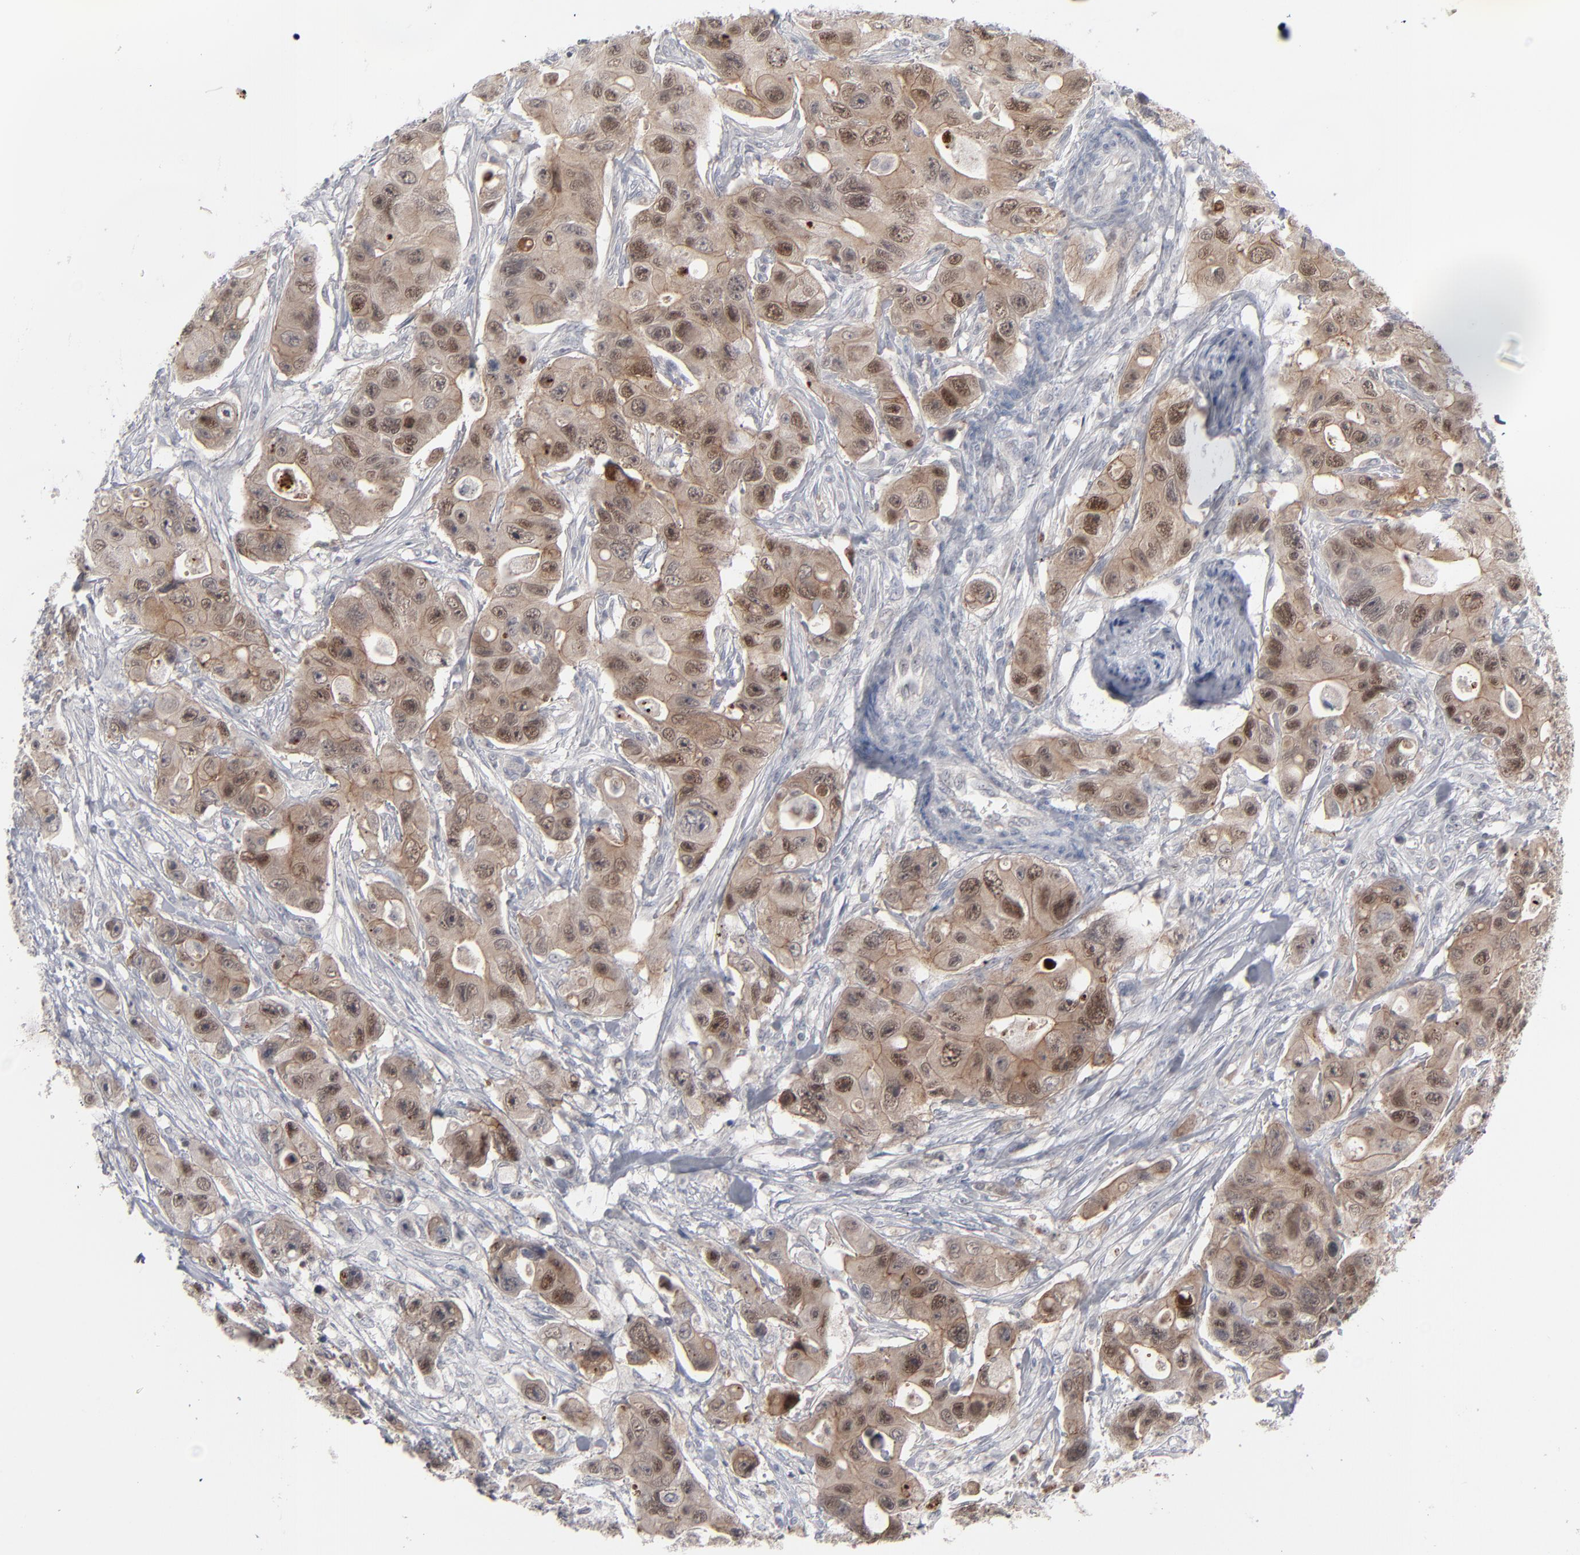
{"staining": {"intensity": "moderate", "quantity": ">75%", "location": "cytoplasmic/membranous,nuclear"}, "tissue": "colorectal cancer", "cell_type": "Tumor cells", "image_type": "cancer", "snomed": [{"axis": "morphology", "description": "Adenocarcinoma, NOS"}, {"axis": "topography", "description": "Colon"}], "caption": "Immunohistochemistry (IHC) of adenocarcinoma (colorectal) exhibits medium levels of moderate cytoplasmic/membranous and nuclear staining in about >75% of tumor cells.", "gene": "POF1B", "patient": {"sex": "female", "age": 46}}